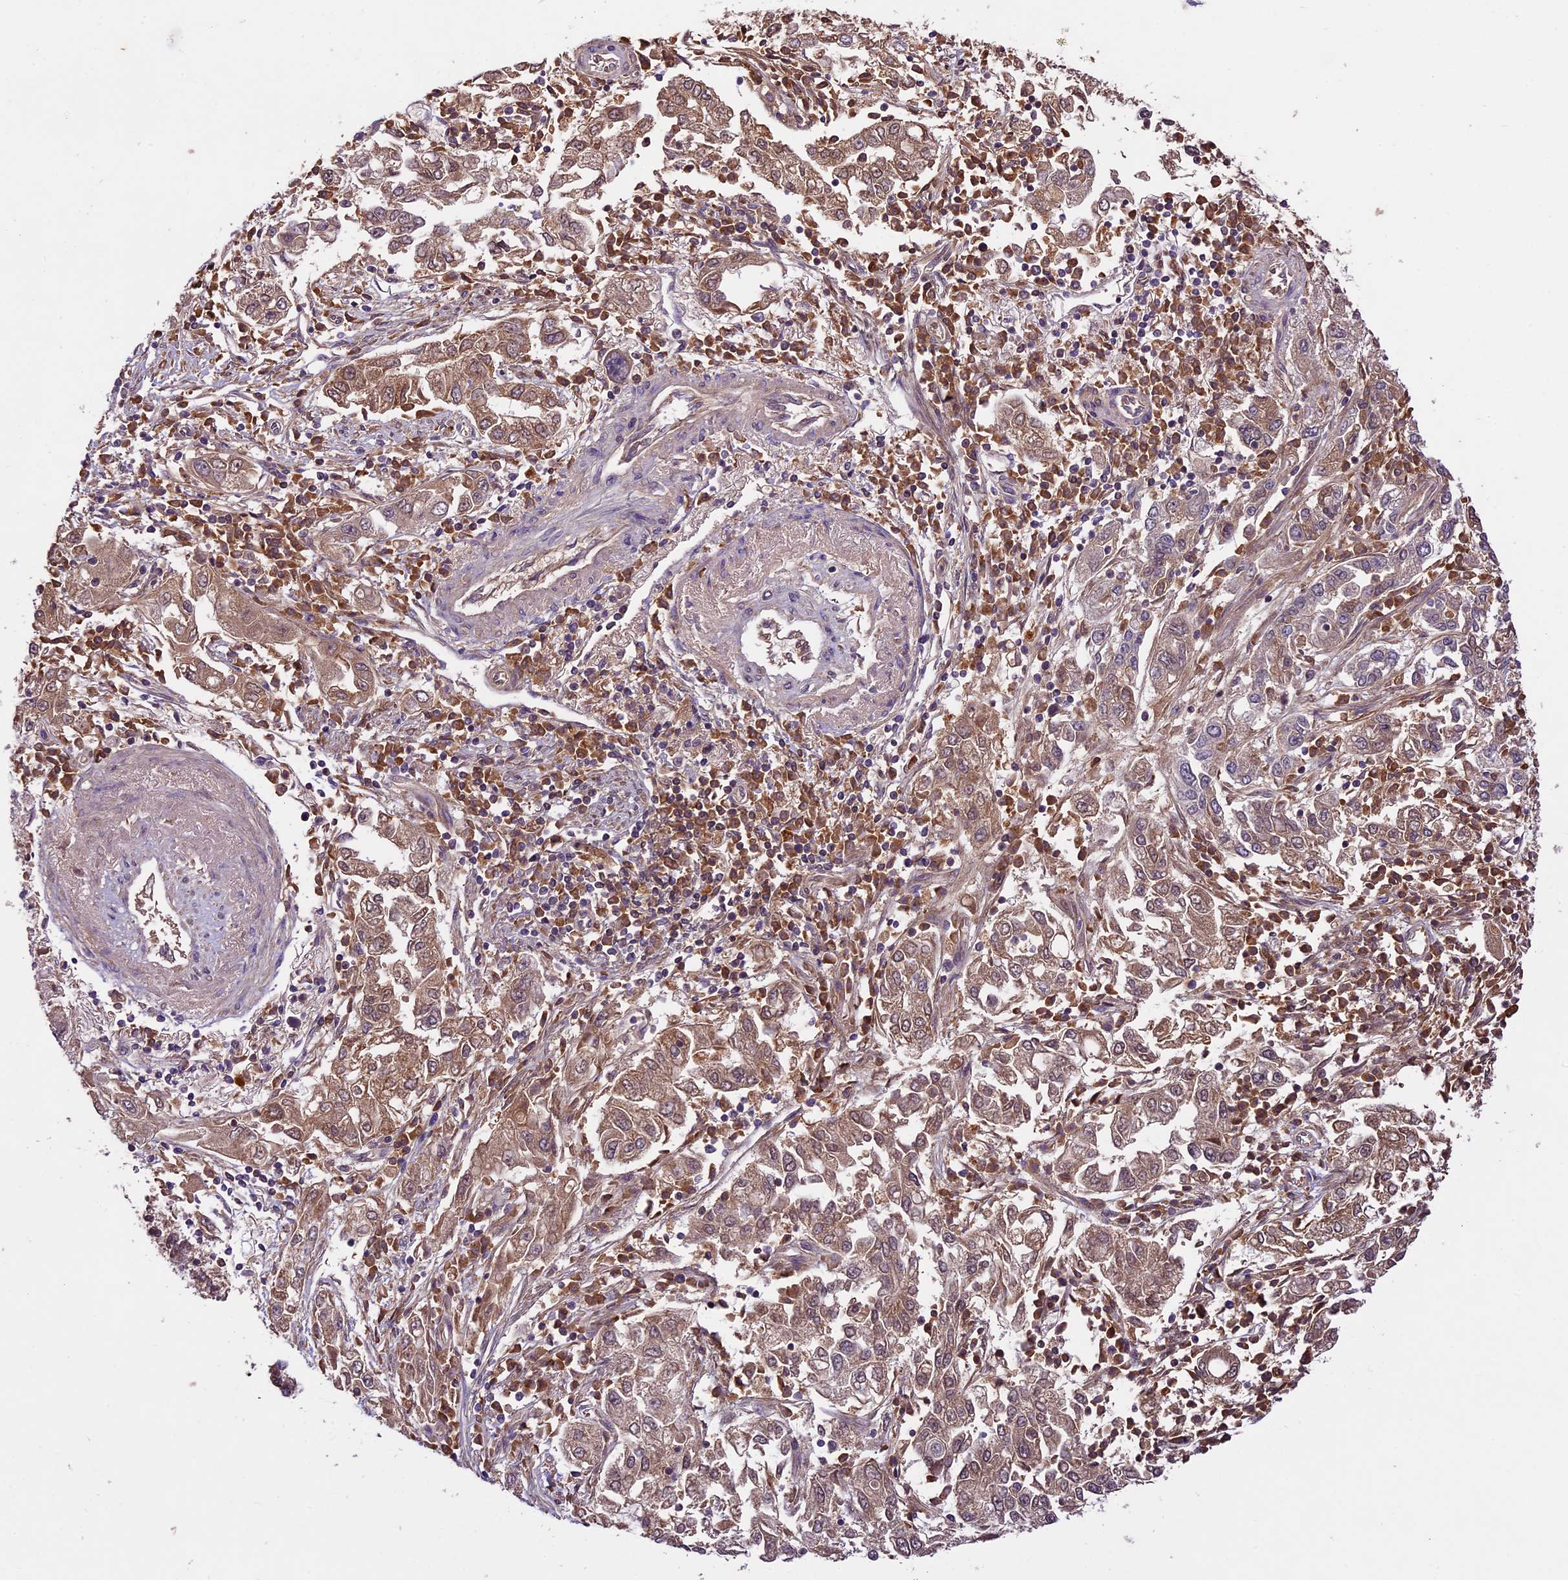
{"staining": {"intensity": "moderate", "quantity": ">75%", "location": "cytoplasmic/membranous"}, "tissue": "endometrial cancer", "cell_type": "Tumor cells", "image_type": "cancer", "snomed": [{"axis": "morphology", "description": "Adenocarcinoma, NOS"}, {"axis": "topography", "description": "Endometrium"}], "caption": "Brown immunohistochemical staining in human adenocarcinoma (endometrial) demonstrates moderate cytoplasmic/membranous expression in approximately >75% of tumor cells.", "gene": "ATP10A", "patient": {"sex": "female", "age": 49}}